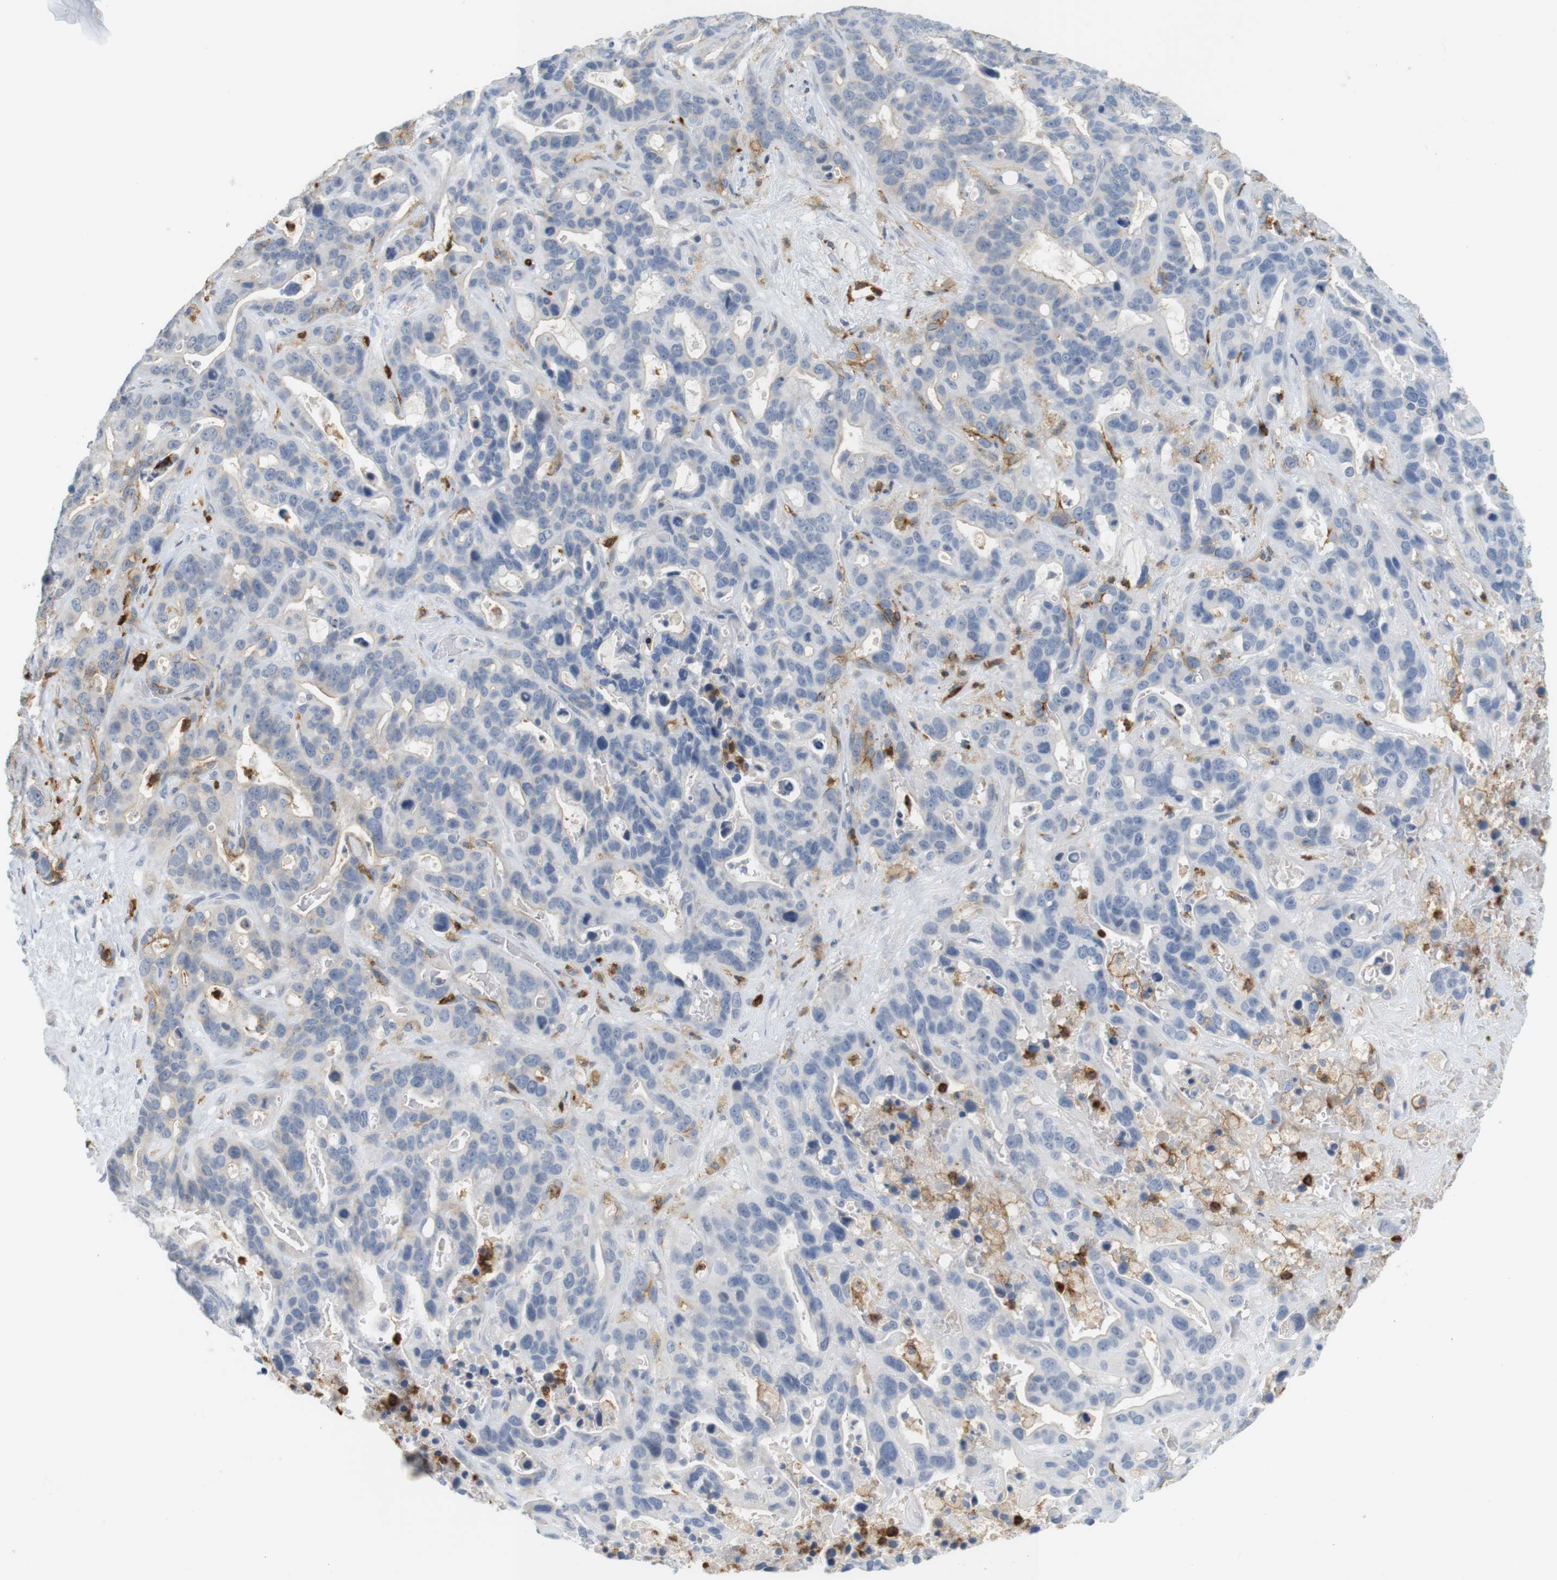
{"staining": {"intensity": "negative", "quantity": "none", "location": "none"}, "tissue": "liver cancer", "cell_type": "Tumor cells", "image_type": "cancer", "snomed": [{"axis": "morphology", "description": "Cholangiocarcinoma"}, {"axis": "topography", "description": "Liver"}], "caption": "There is no significant staining in tumor cells of liver cancer.", "gene": "SIRPA", "patient": {"sex": "female", "age": 65}}